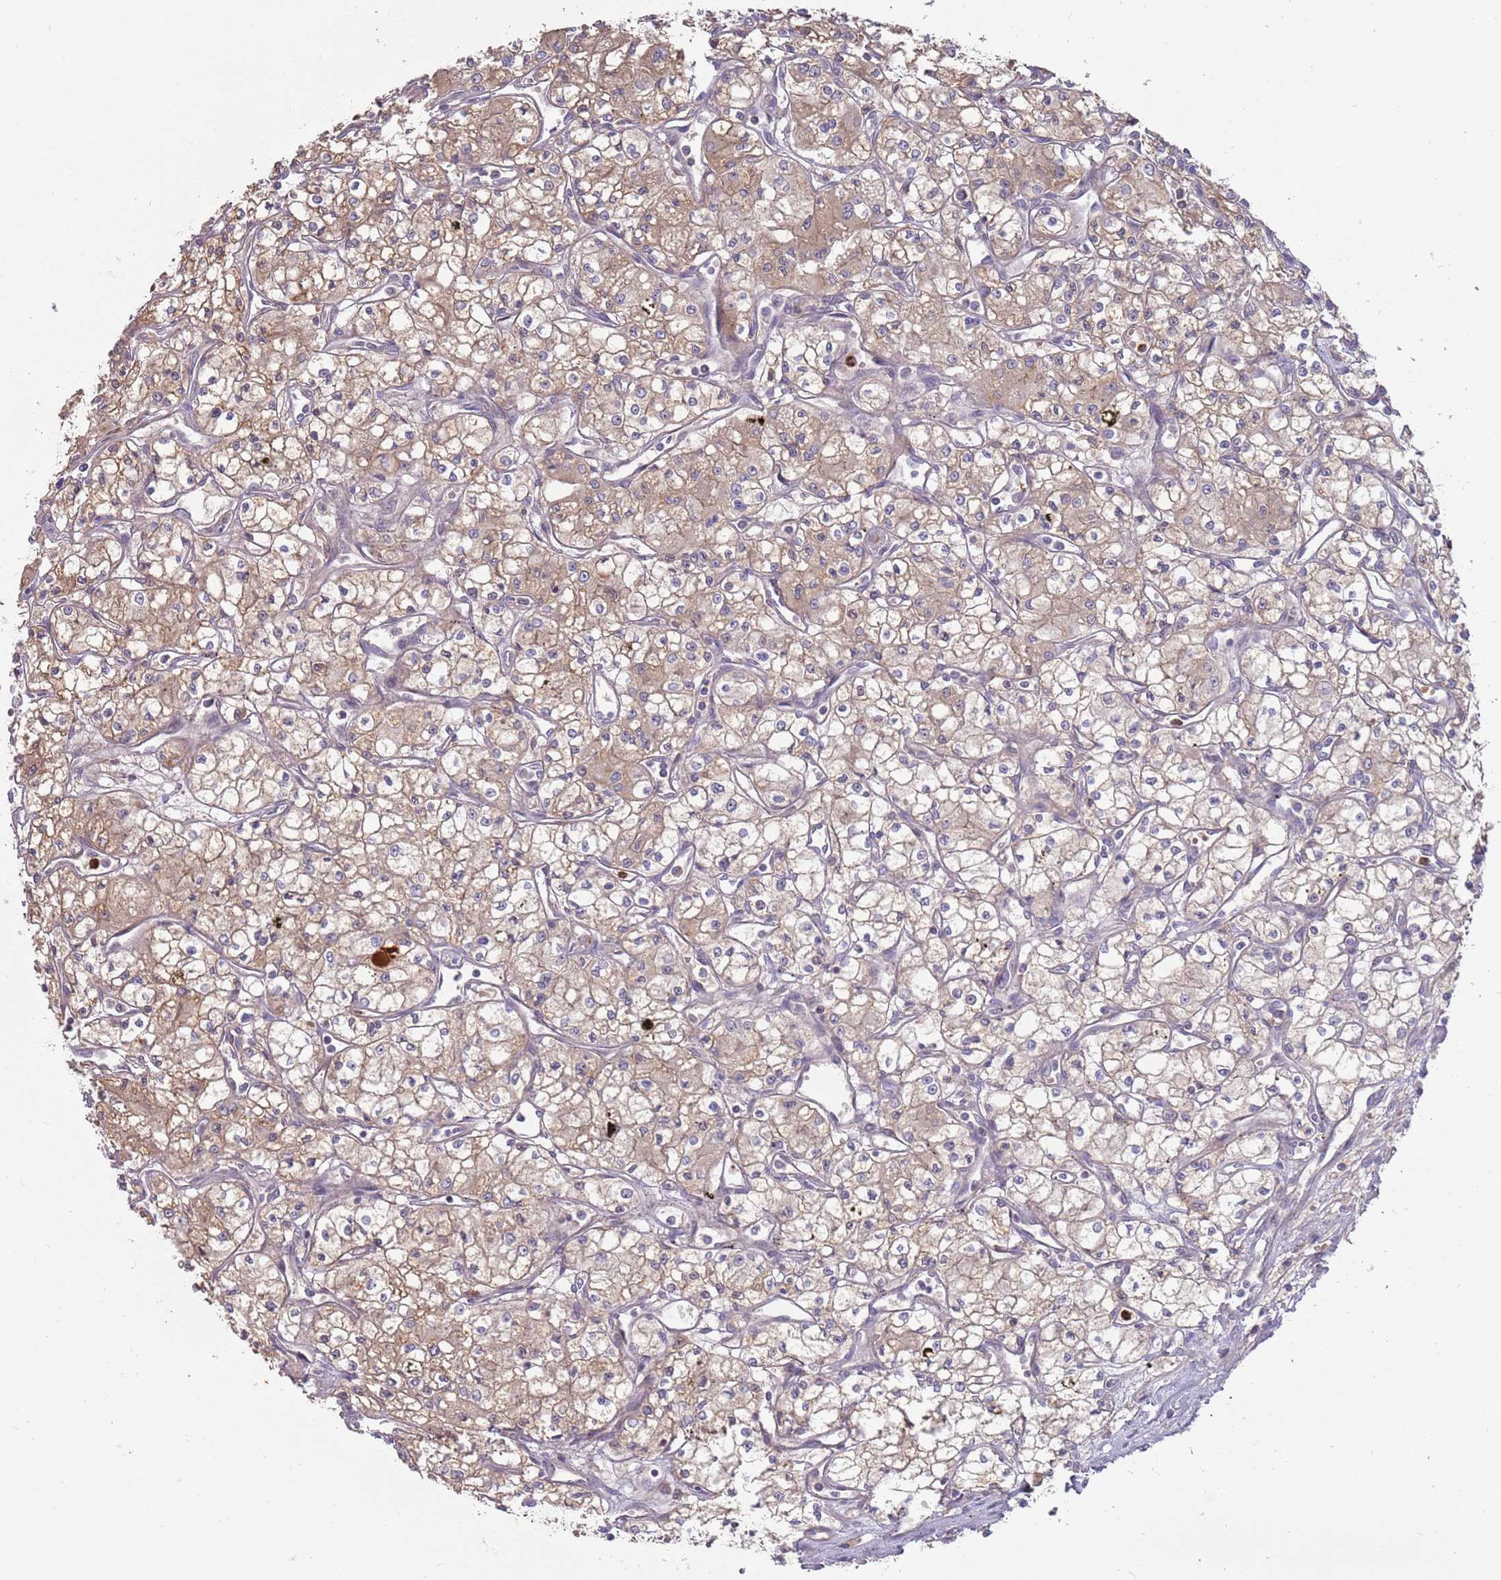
{"staining": {"intensity": "moderate", "quantity": "25%-75%", "location": "cytoplasmic/membranous"}, "tissue": "renal cancer", "cell_type": "Tumor cells", "image_type": "cancer", "snomed": [{"axis": "morphology", "description": "Adenocarcinoma, NOS"}, {"axis": "topography", "description": "Kidney"}], "caption": "Moderate cytoplasmic/membranous protein expression is identified in about 25%-75% of tumor cells in renal cancer.", "gene": "NBPF6", "patient": {"sex": "male", "age": 59}}